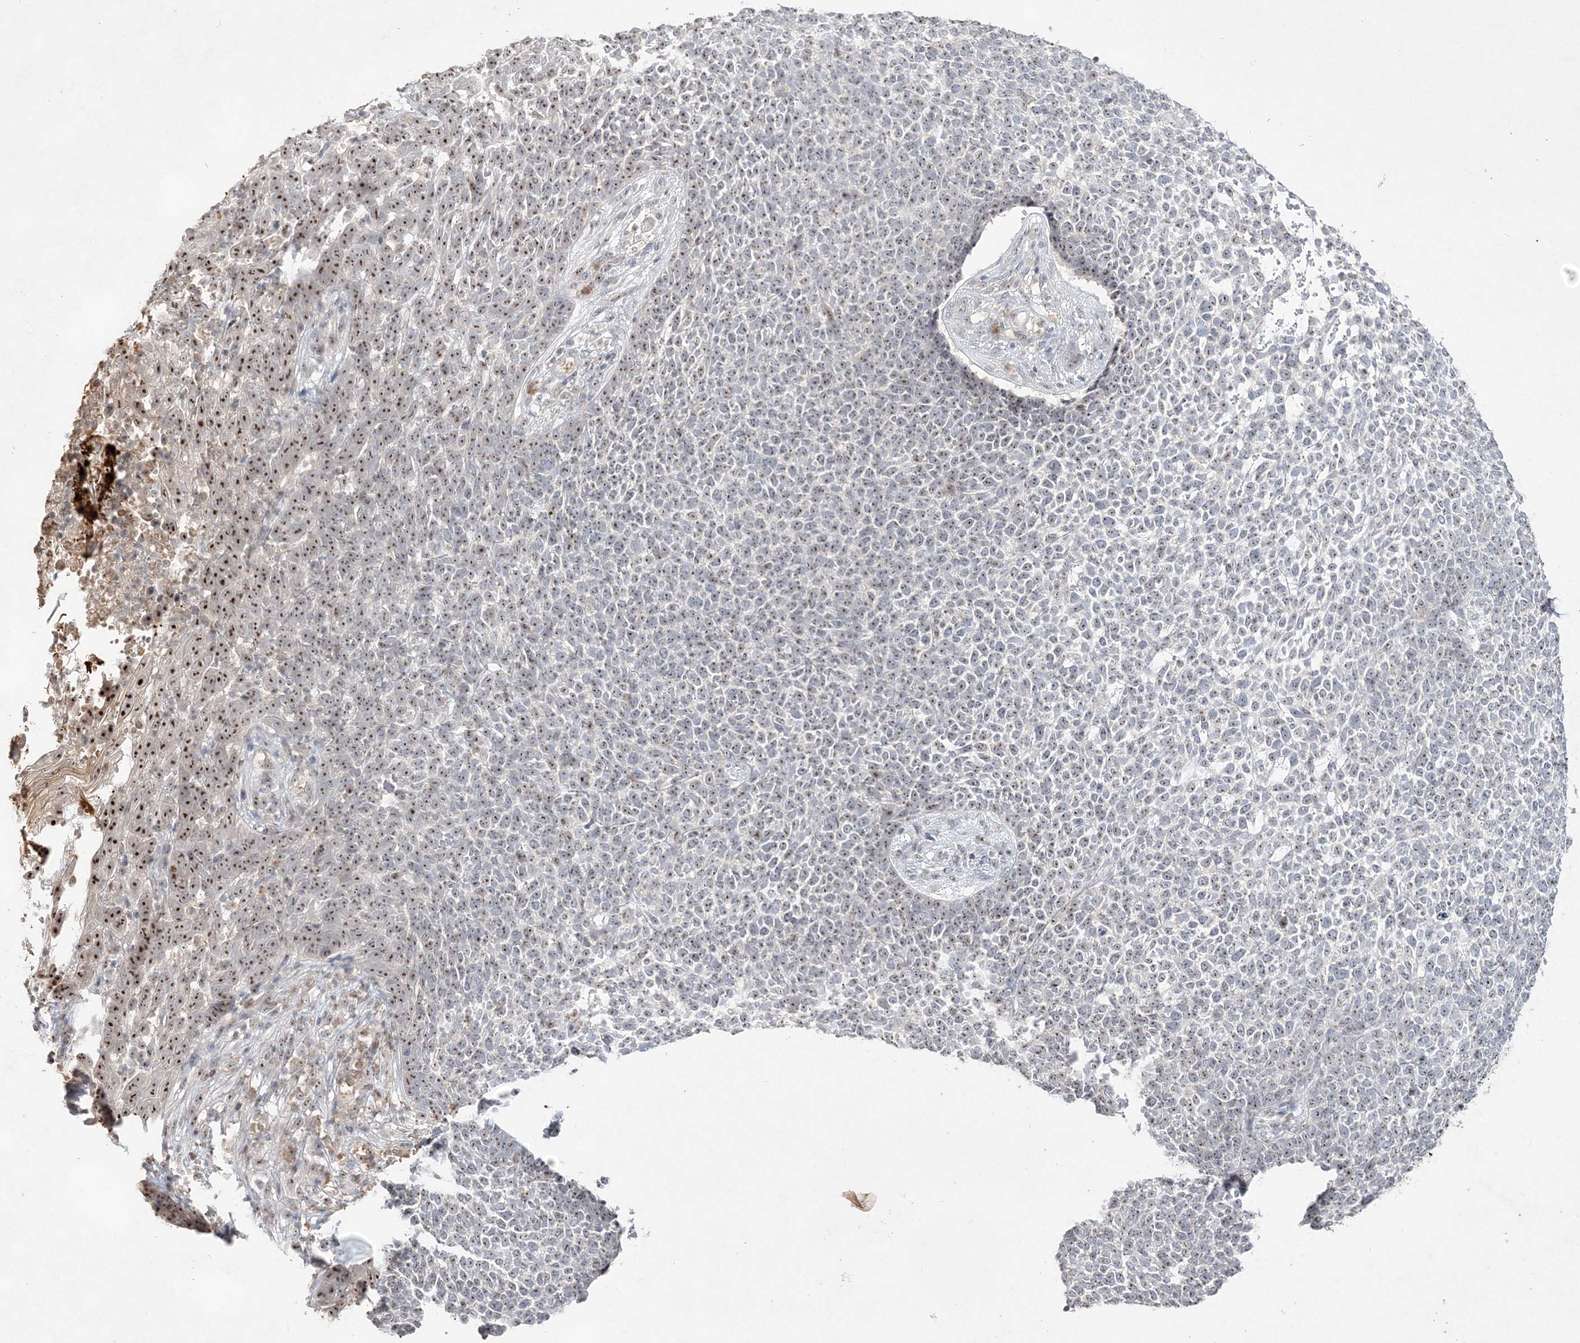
{"staining": {"intensity": "moderate", "quantity": ">75%", "location": "nuclear"}, "tissue": "skin cancer", "cell_type": "Tumor cells", "image_type": "cancer", "snomed": [{"axis": "morphology", "description": "Basal cell carcinoma"}, {"axis": "topography", "description": "Skin"}], "caption": "Immunohistochemical staining of basal cell carcinoma (skin) displays moderate nuclear protein positivity in about >75% of tumor cells. The protein of interest is stained brown, and the nuclei are stained in blue (DAB (3,3'-diaminobenzidine) IHC with brightfield microscopy, high magnification).", "gene": "NOP16", "patient": {"sex": "female", "age": 84}}